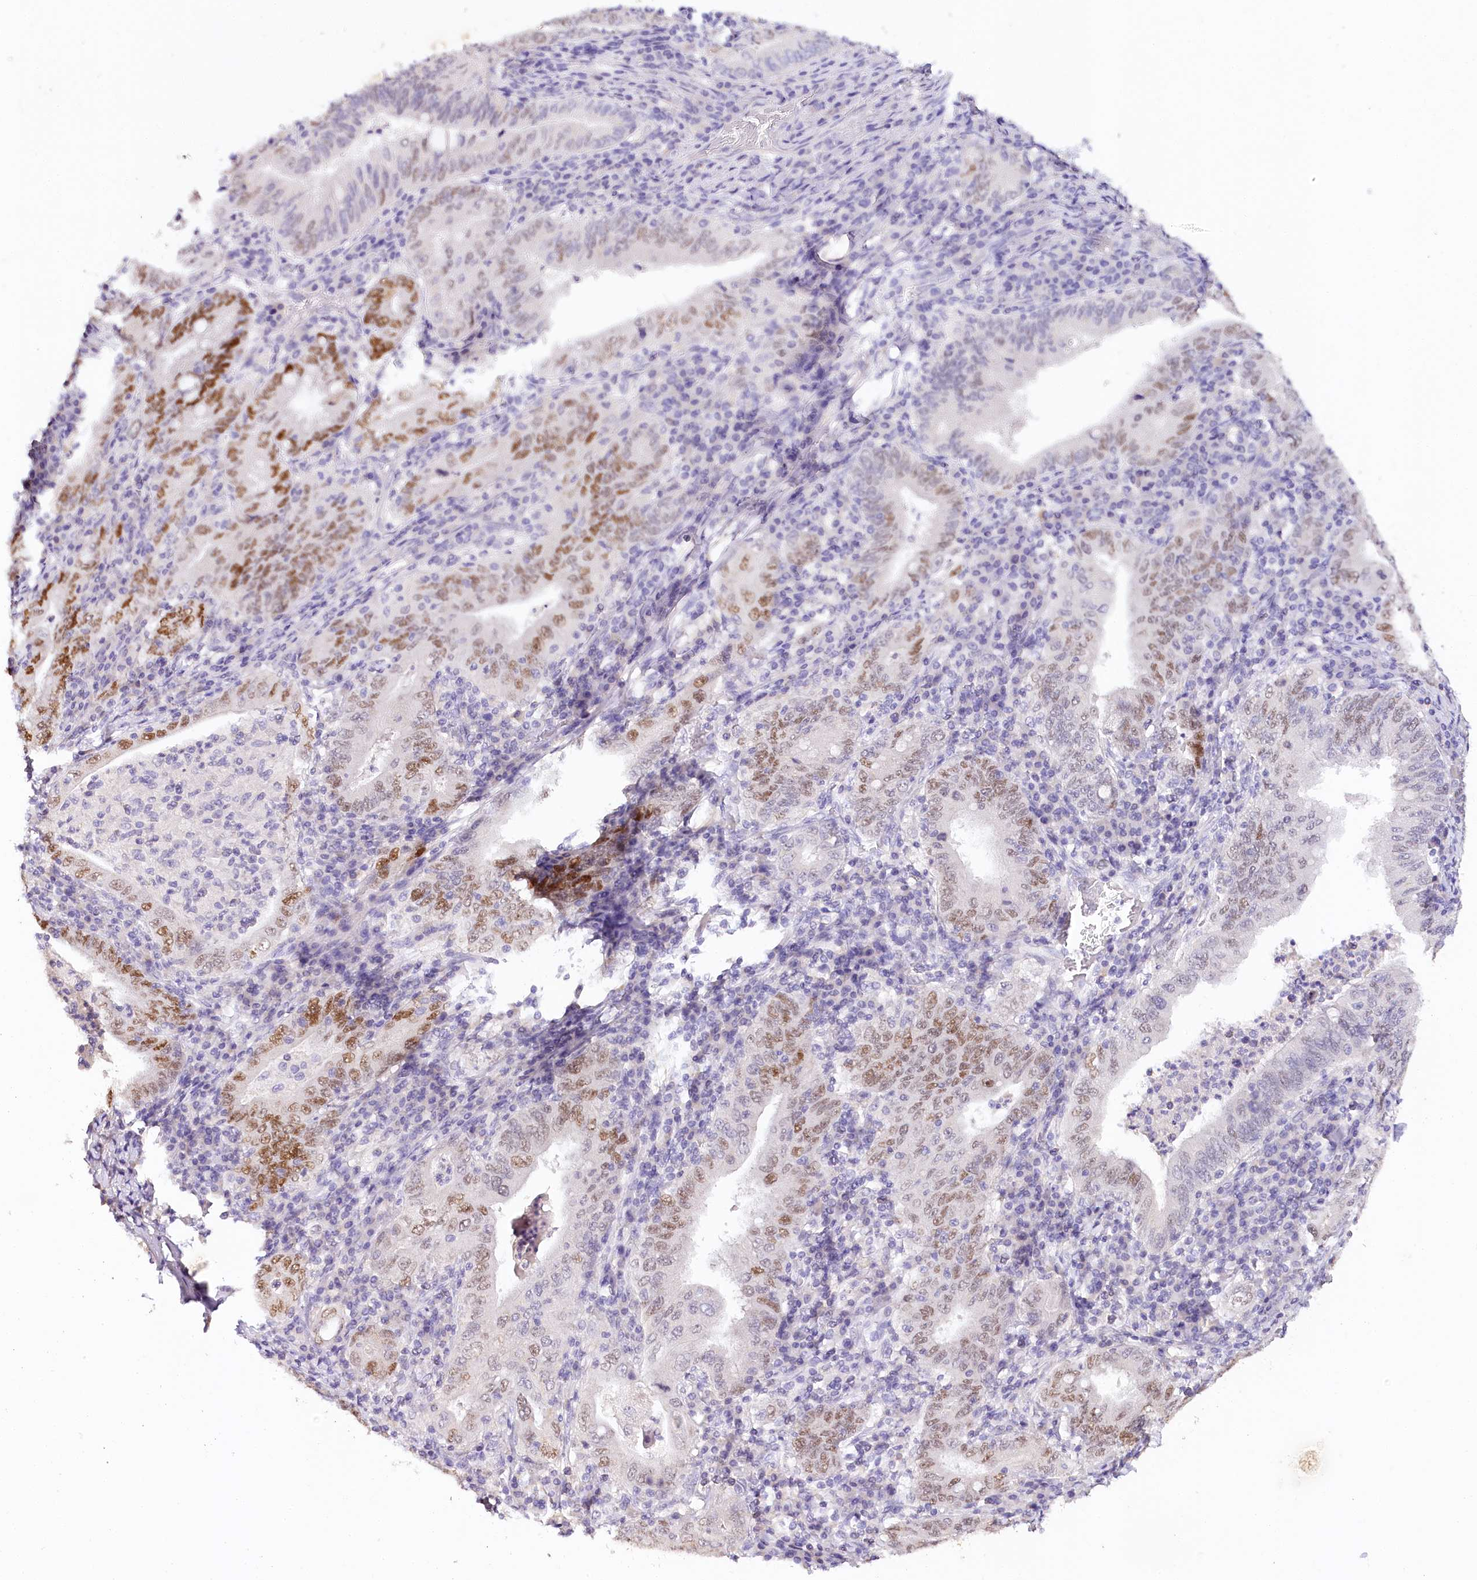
{"staining": {"intensity": "moderate", "quantity": "25%-75%", "location": "nuclear"}, "tissue": "stomach cancer", "cell_type": "Tumor cells", "image_type": "cancer", "snomed": [{"axis": "morphology", "description": "Normal tissue, NOS"}, {"axis": "morphology", "description": "Adenocarcinoma, NOS"}, {"axis": "topography", "description": "Esophagus"}, {"axis": "topography", "description": "Stomach, upper"}, {"axis": "topography", "description": "Peripheral nerve tissue"}], "caption": "An image showing moderate nuclear expression in approximately 25%-75% of tumor cells in stomach adenocarcinoma, as visualized by brown immunohistochemical staining.", "gene": "TP53", "patient": {"sex": "male", "age": 62}}